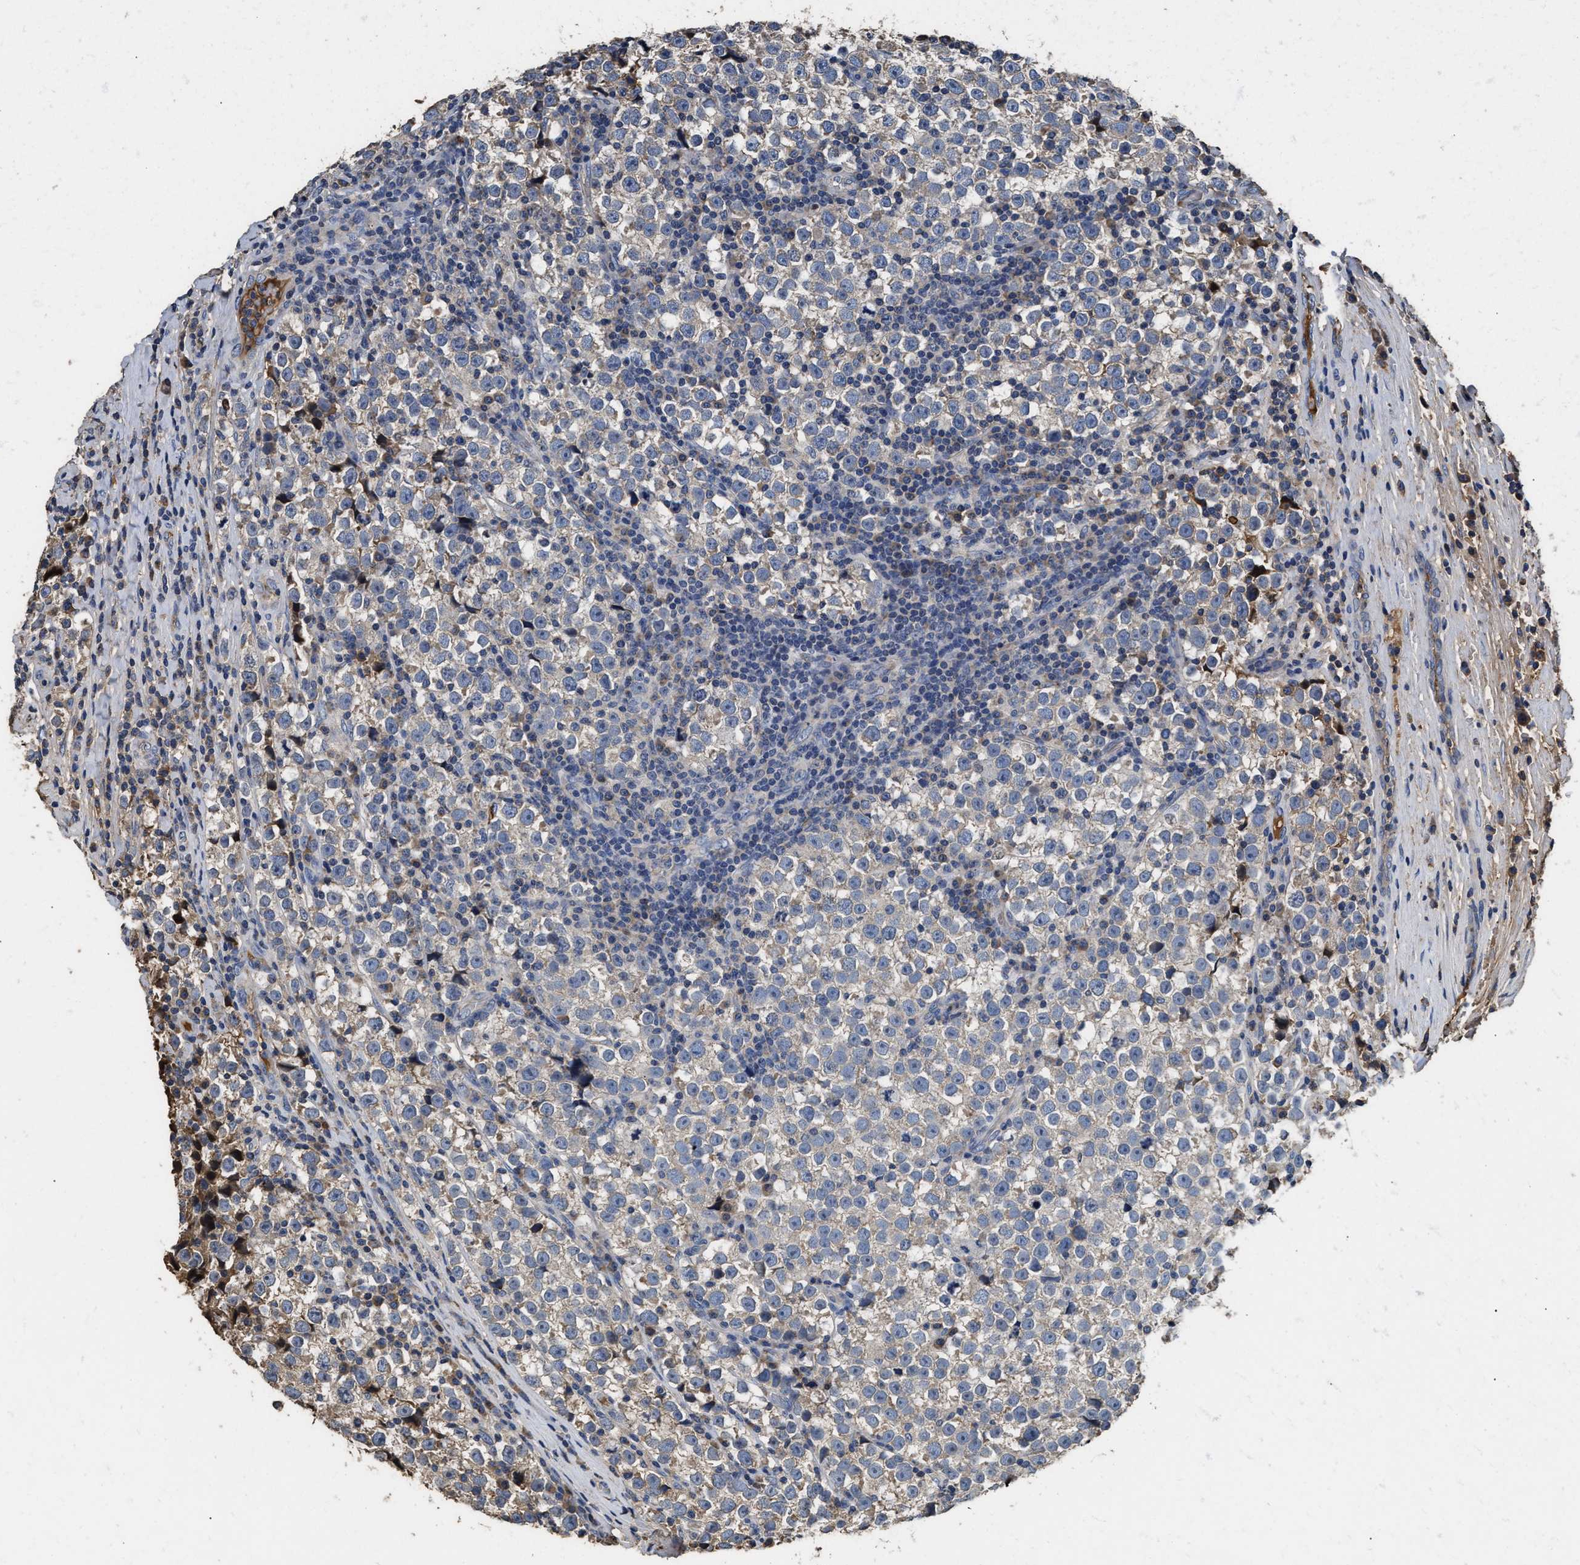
{"staining": {"intensity": "weak", "quantity": "<25%", "location": "cytoplasmic/membranous"}, "tissue": "testis cancer", "cell_type": "Tumor cells", "image_type": "cancer", "snomed": [{"axis": "morphology", "description": "Normal tissue, NOS"}, {"axis": "morphology", "description": "Seminoma, NOS"}, {"axis": "topography", "description": "Testis"}], "caption": "Immunohistochemistry of testis cancer exhibits no positivity in tumor cells.", "gene": "C3", "patient": {"sex": "male", "age": 43}}